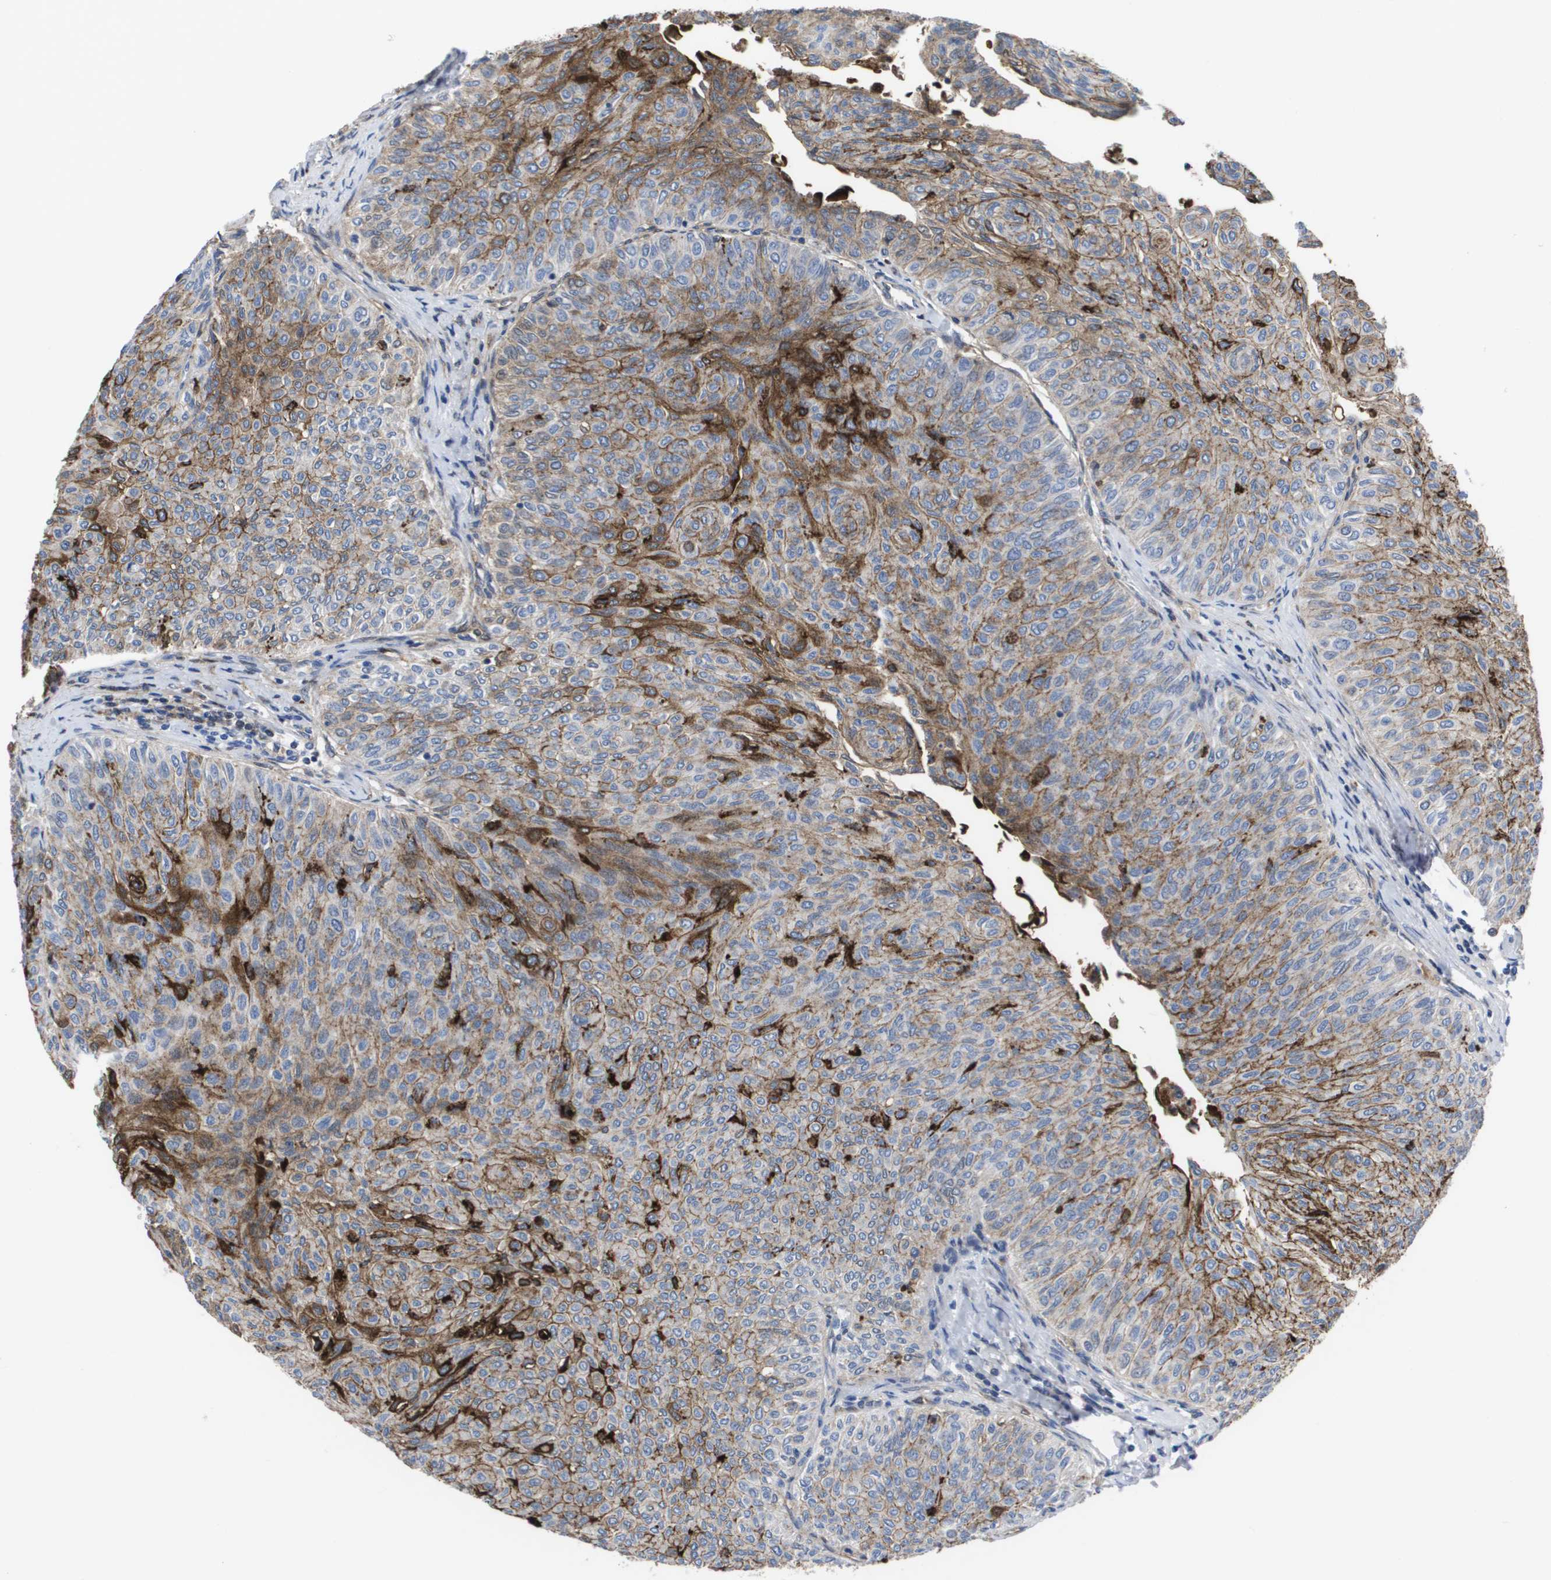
{"staining": {"intensity": "moderate", "quantity": "25%-75%", "location": "cytoplasmic/membranous"}, "tissue": "urothelial cancer", "cell_type": "Tumor cells", "image_type": "cancer", "snomed": [{"axis": "morphology", "description": "Urothelial carcinoma, Low grade"}, {"axis": "topography", "description": "Urinary bladder"}], "caption": "Tumor cells demonstrate medium levels of moderate cytoplasmic/membranous positivity in approximately 25%-75% of cells in human urothelial cancer.", "gene": "SERPINC1", "patient": {"sex": "male", "age": 78}}